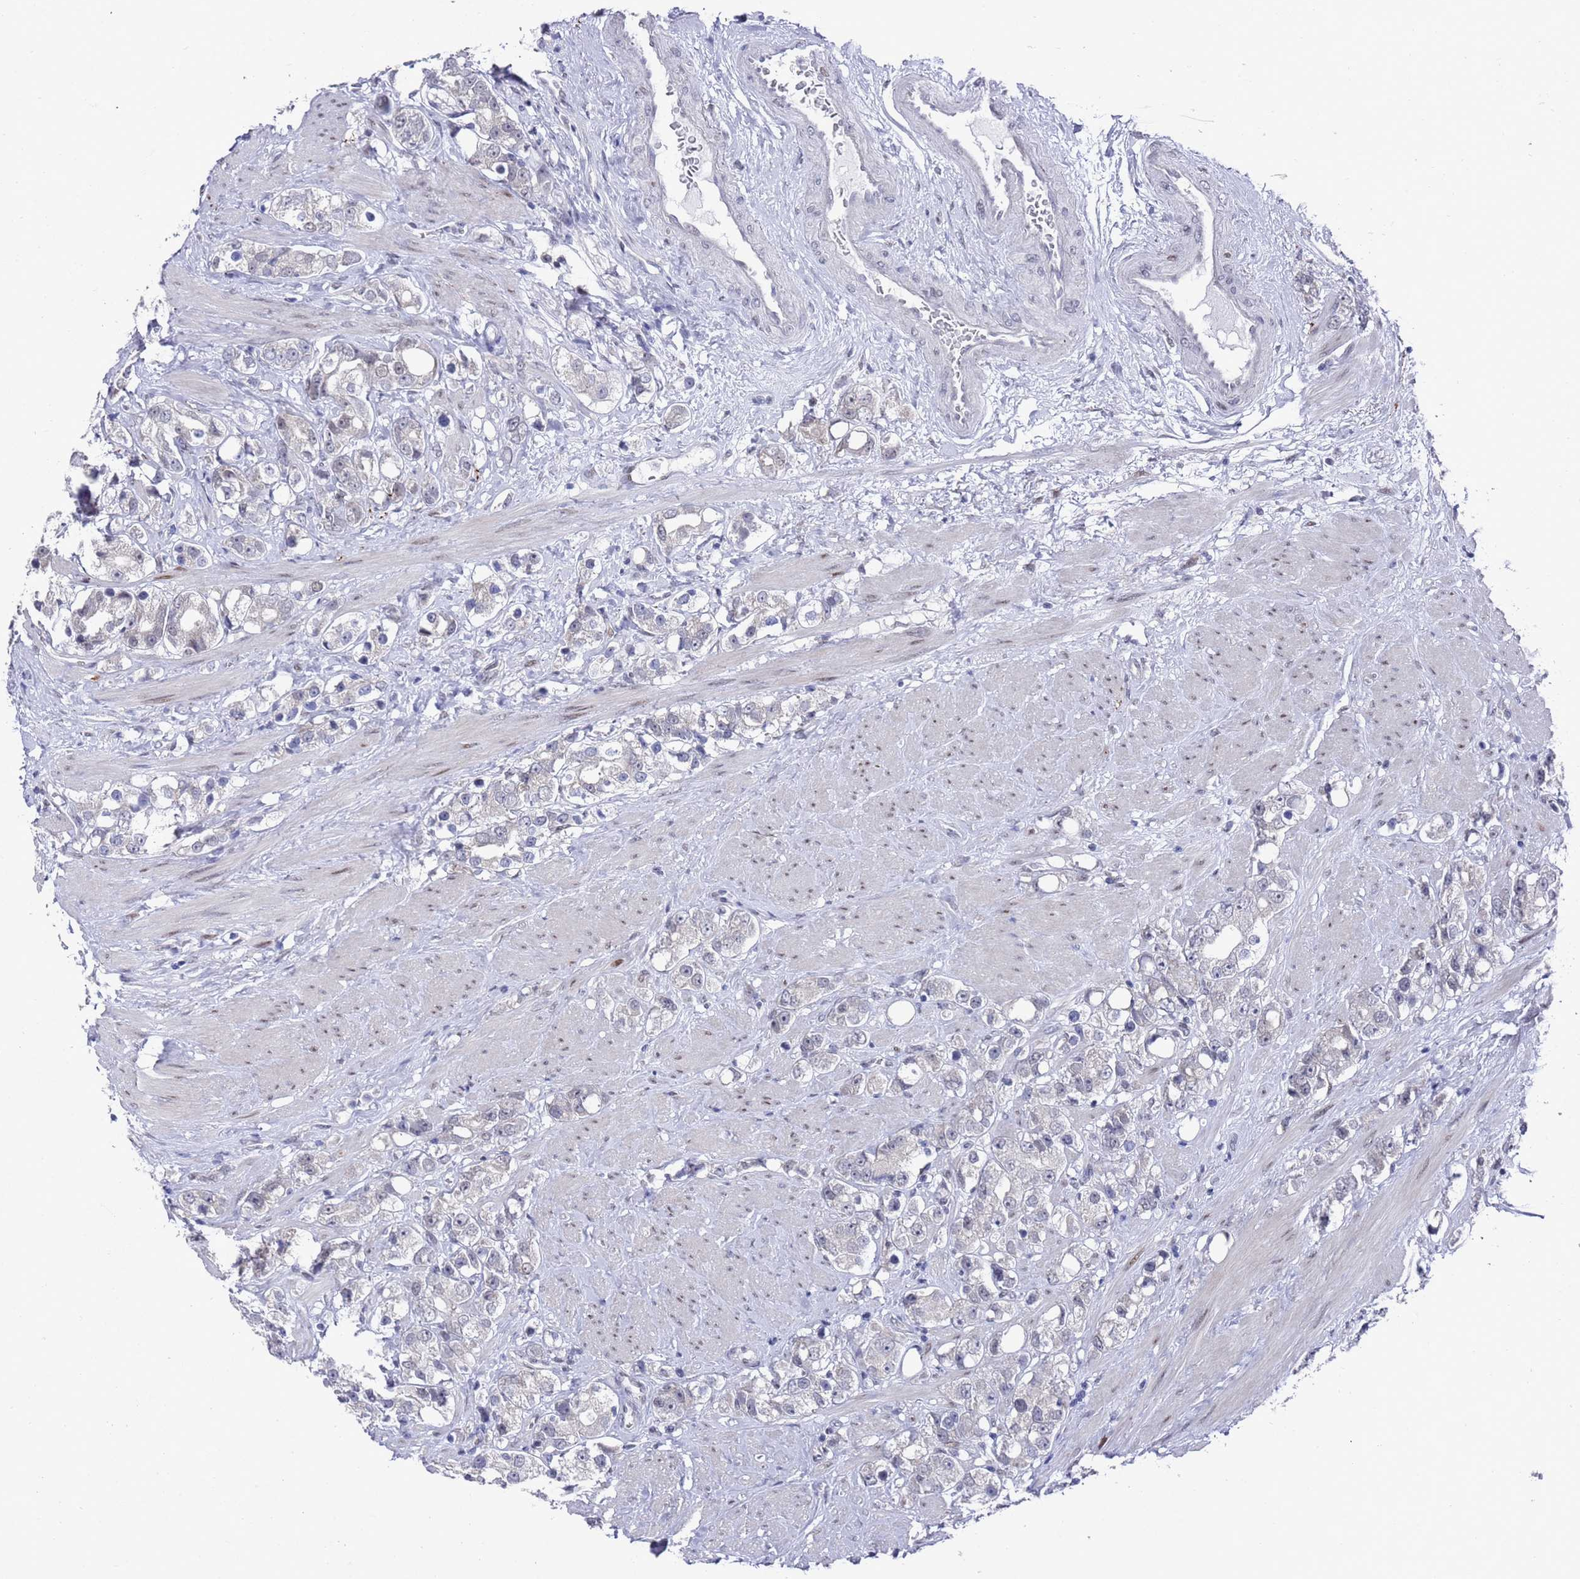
{"staining": {"intensity": "negative", "quantity": "none", "location": "none"}, "tissue": "prostate cancer", "cell_type": "Tumor cells", "image_type": "cancer", "snomed": [{"axis": "morphology", "description": "Adenocarcinoma, NOS"}, {"axis": "topography", "description": "Prostate"}], "caption": "Immunohistochemical staining of human prostate cancer demonstrates no significant positivity in tumor cells.", "gene": "COPS6", "patient": {"sex": "male", "age": 79}}